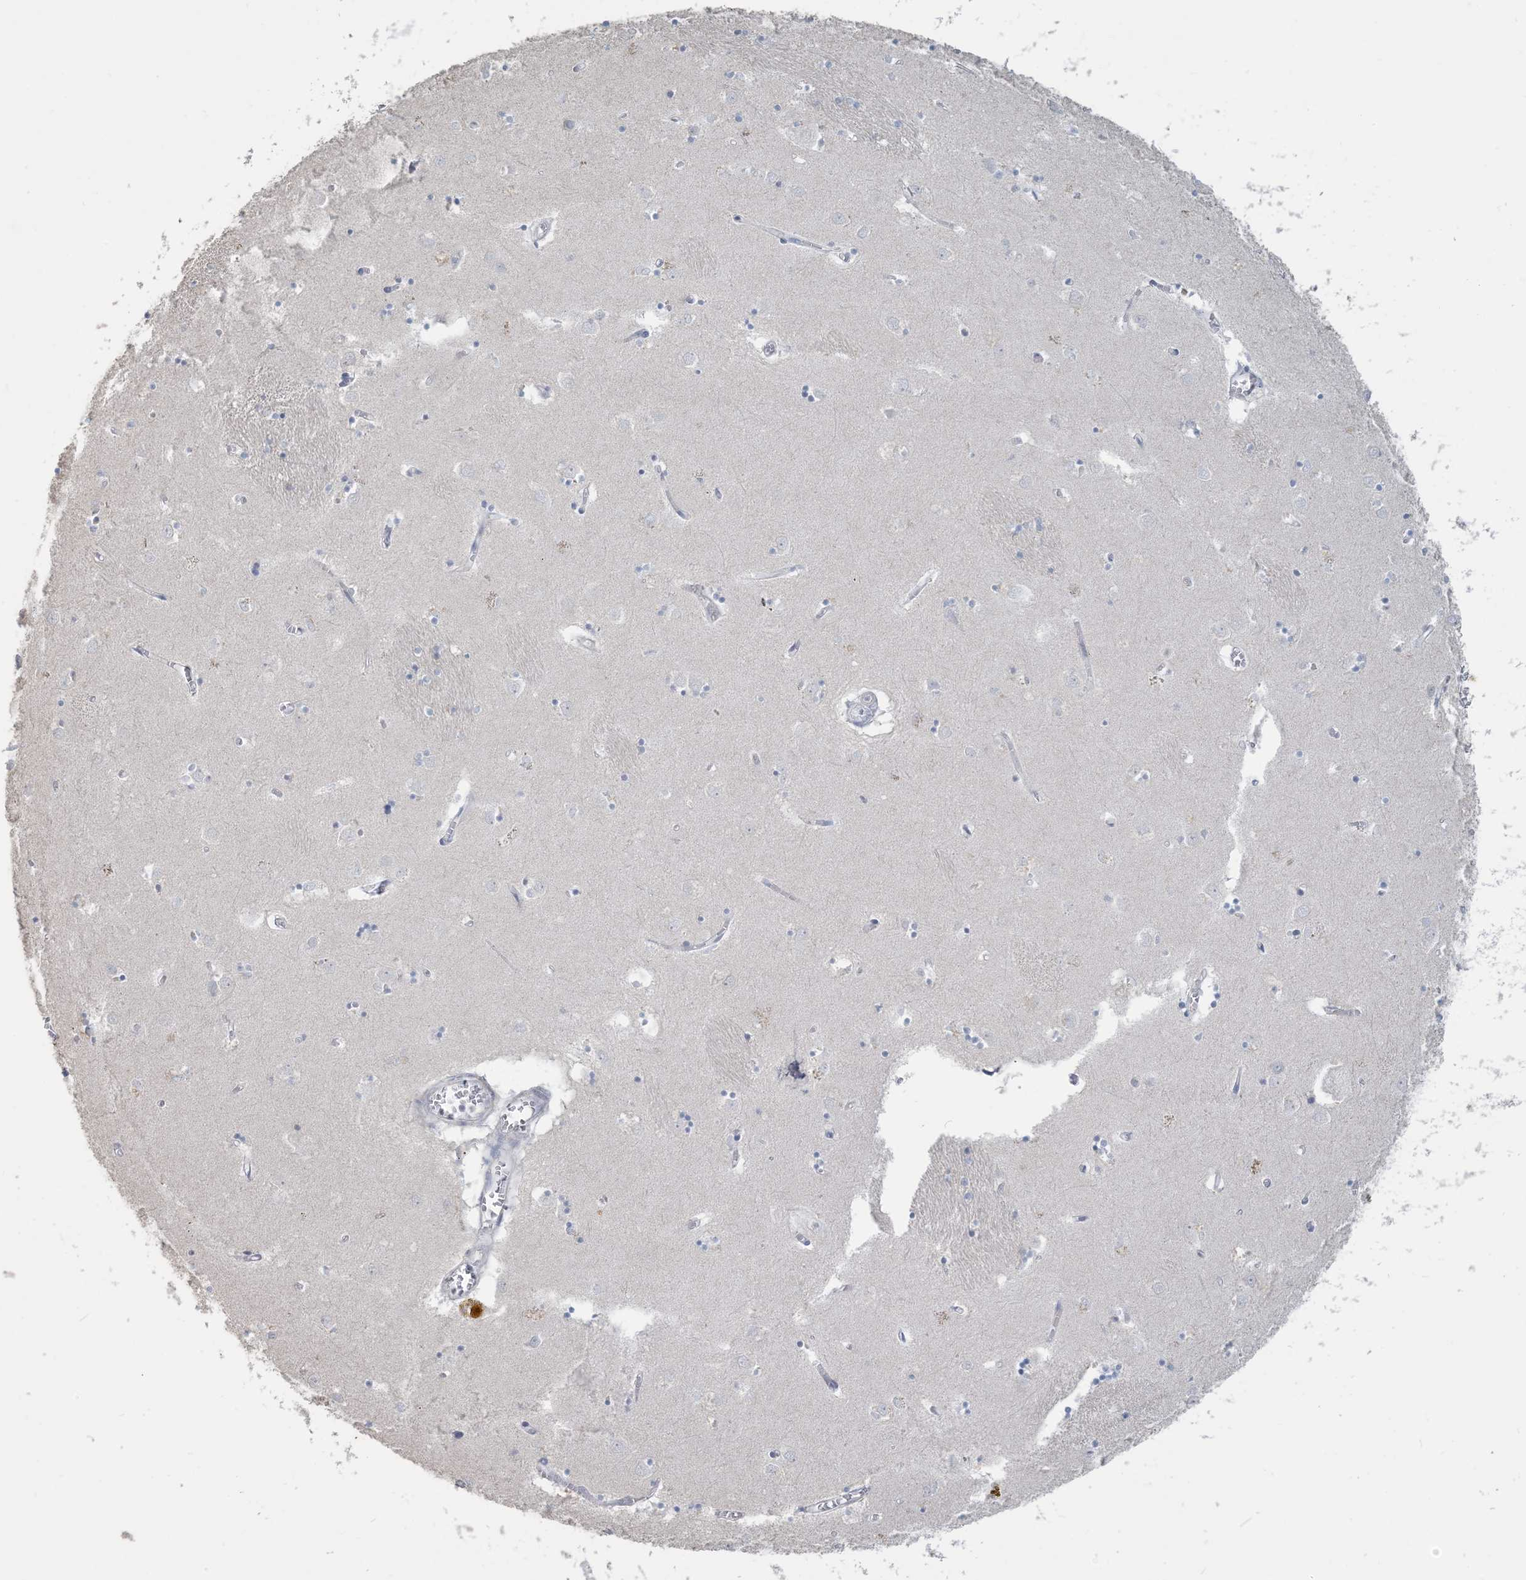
{"staining": {"intensity": "negative", "quantity": "none", "location": "none"}, "tissue": "caudate", "cell_type": "Glial cells", "image_type": "normal", "snomed": [{"axis": "morphology", "description": "Normal tissue, NOS"}, {"axis": "topography", "description": "Lateral ventricle wall"}], "caption": "A photomicrograph of human caudate is negative for staining in glial cells. (DAB (3,3'-diaminobenzidine) immunohistochemistry visualized using brightfield microscopy, high magnification).", "gene": "NPHS2", "patient": {"sex": "male", "age": 70}}